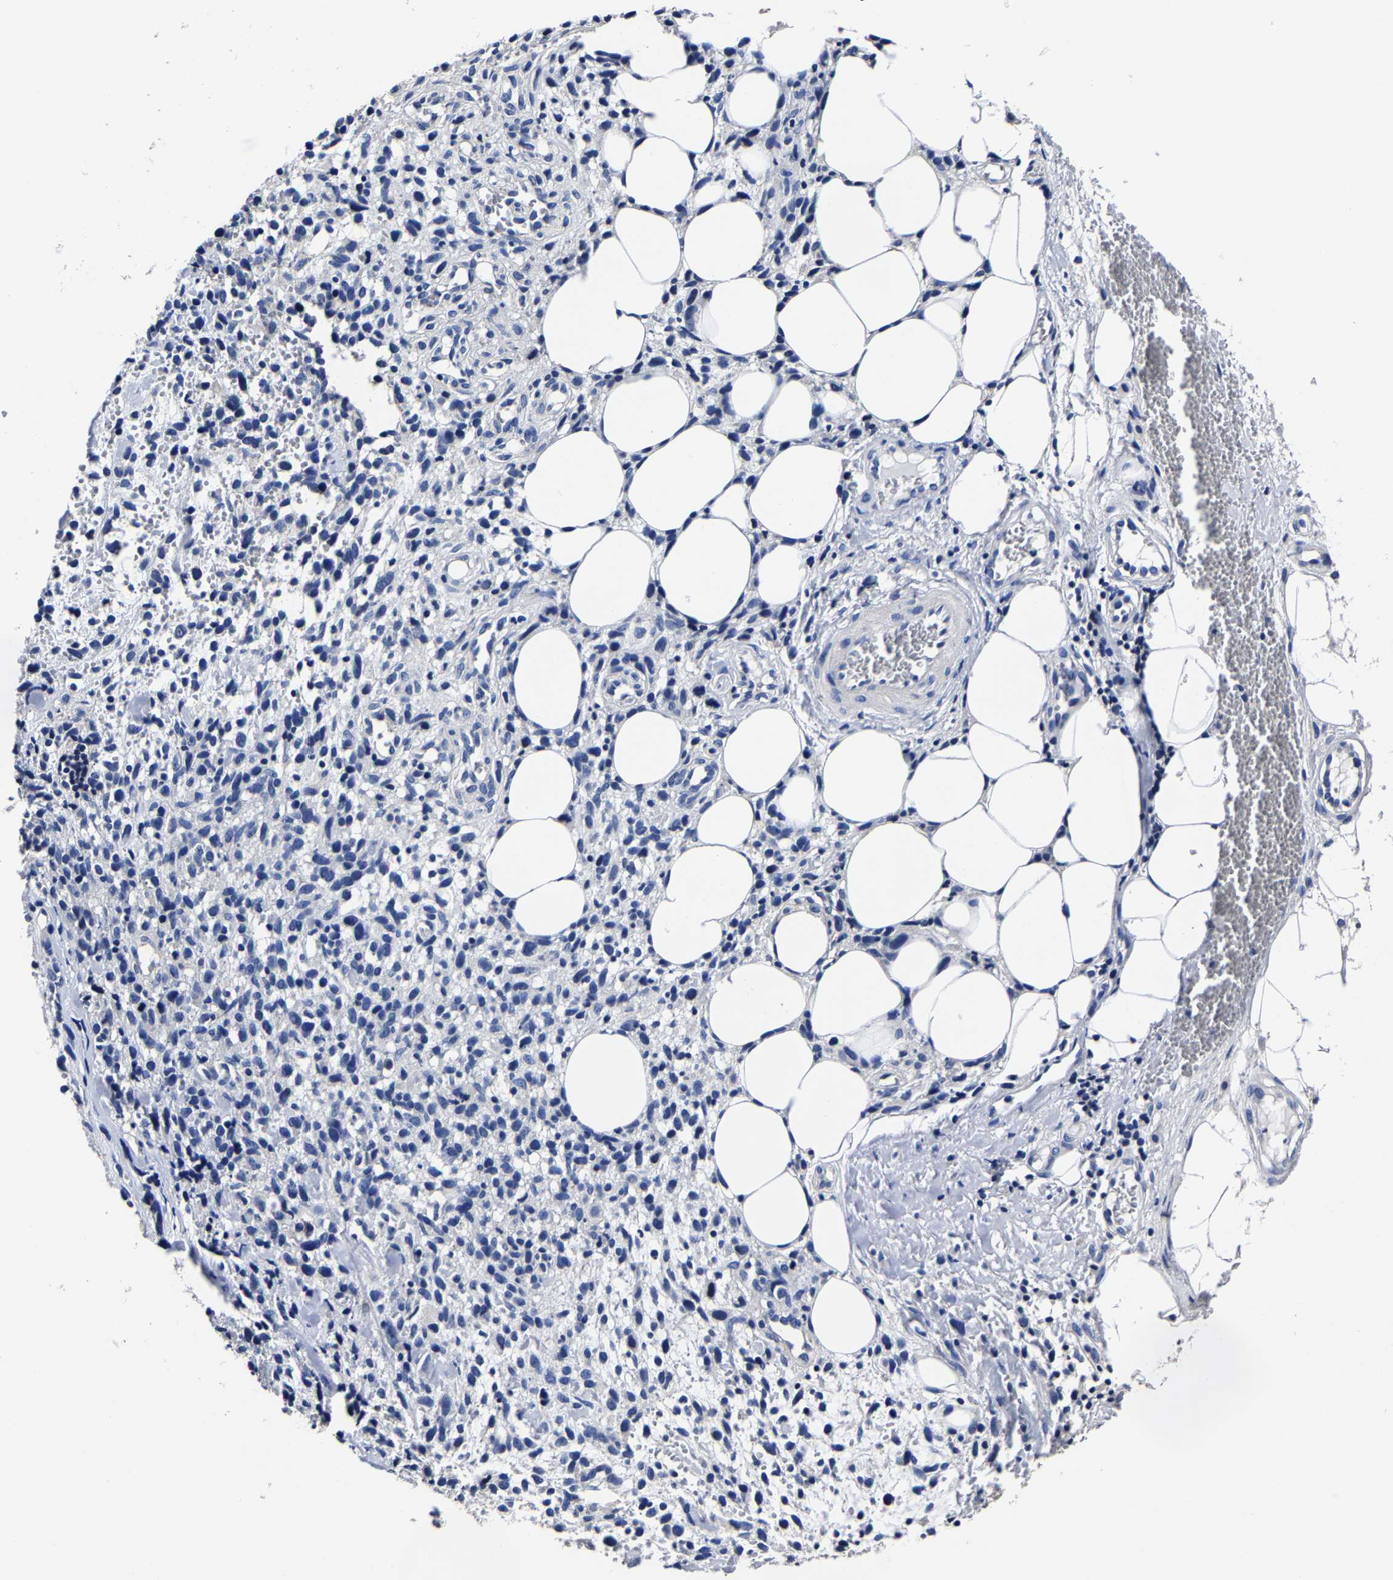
{"staining": {"intensity": "negative", "quantity": "none", "location": "none"}, "tissue": "melanoma", "cell_type": "Tumor cells", "image_type": "cancer", "snomed": [{"axis": "morphology", "description": "Malignant melanoma, NOS"}, {"axis": "topography", "description": "Skin"}], "caption": "Tumor cells show no significant staining in melanoma.", "gene": "AKAP4", "patient": {"sex": "female", "age": 55}}